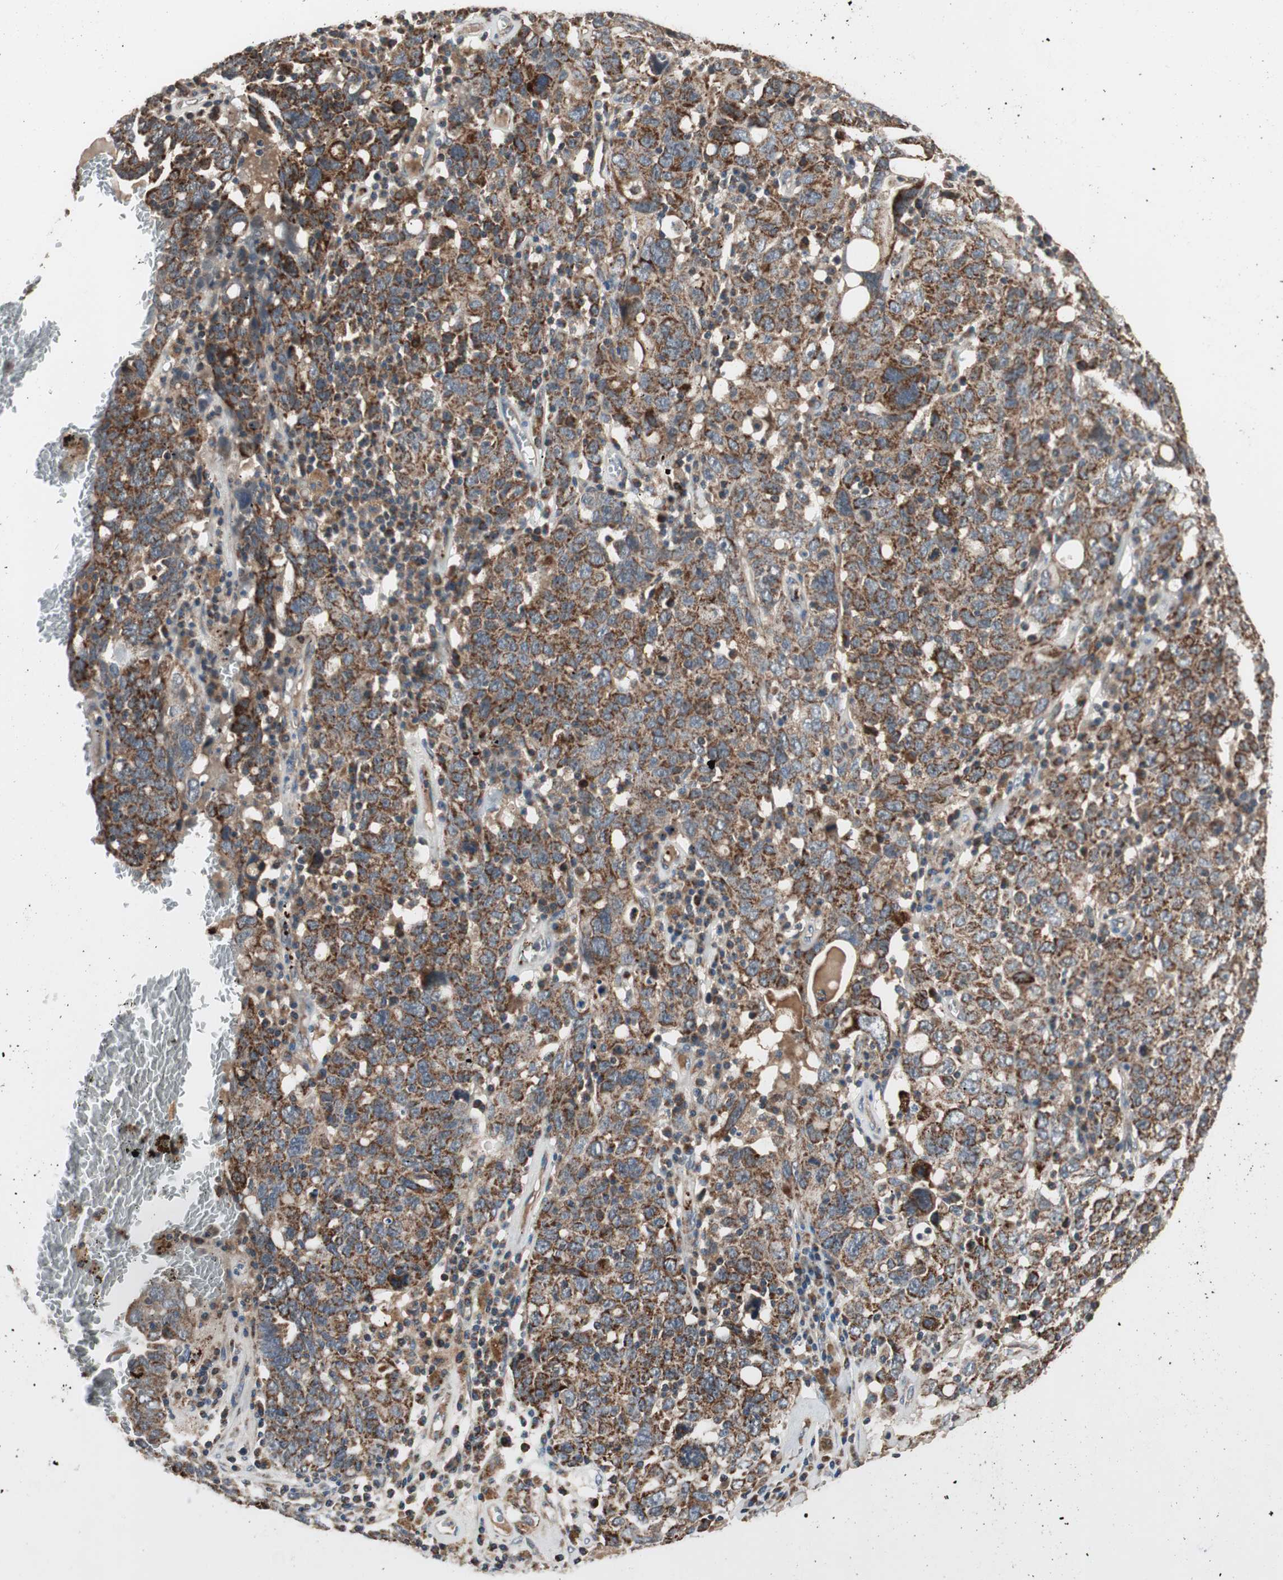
{"staining": {"intensity": "strong", "quantity": ">75%", "location": "cytoplasmic/membranous"}, "tissue": "ovarian cancer", "cell_type": "Tumor cells", "image_type": "cancer", "snomed": [{"axis": "morphology", "description": "Carcinoma, endometroid"}, {"axis": "topography", "description": "Ovary"}], "caption": "A histopathology image of human ovarian cancer stained for a protein displays strong cytoplasmic/membranous brown staining in tumor cells. (Stains: DAB in brown, nuclei in blue, Microscopy: brightfield microscopy at high magnification).", "gene": "AKAP1", "patient": {"sex": "female", "age": 62}}